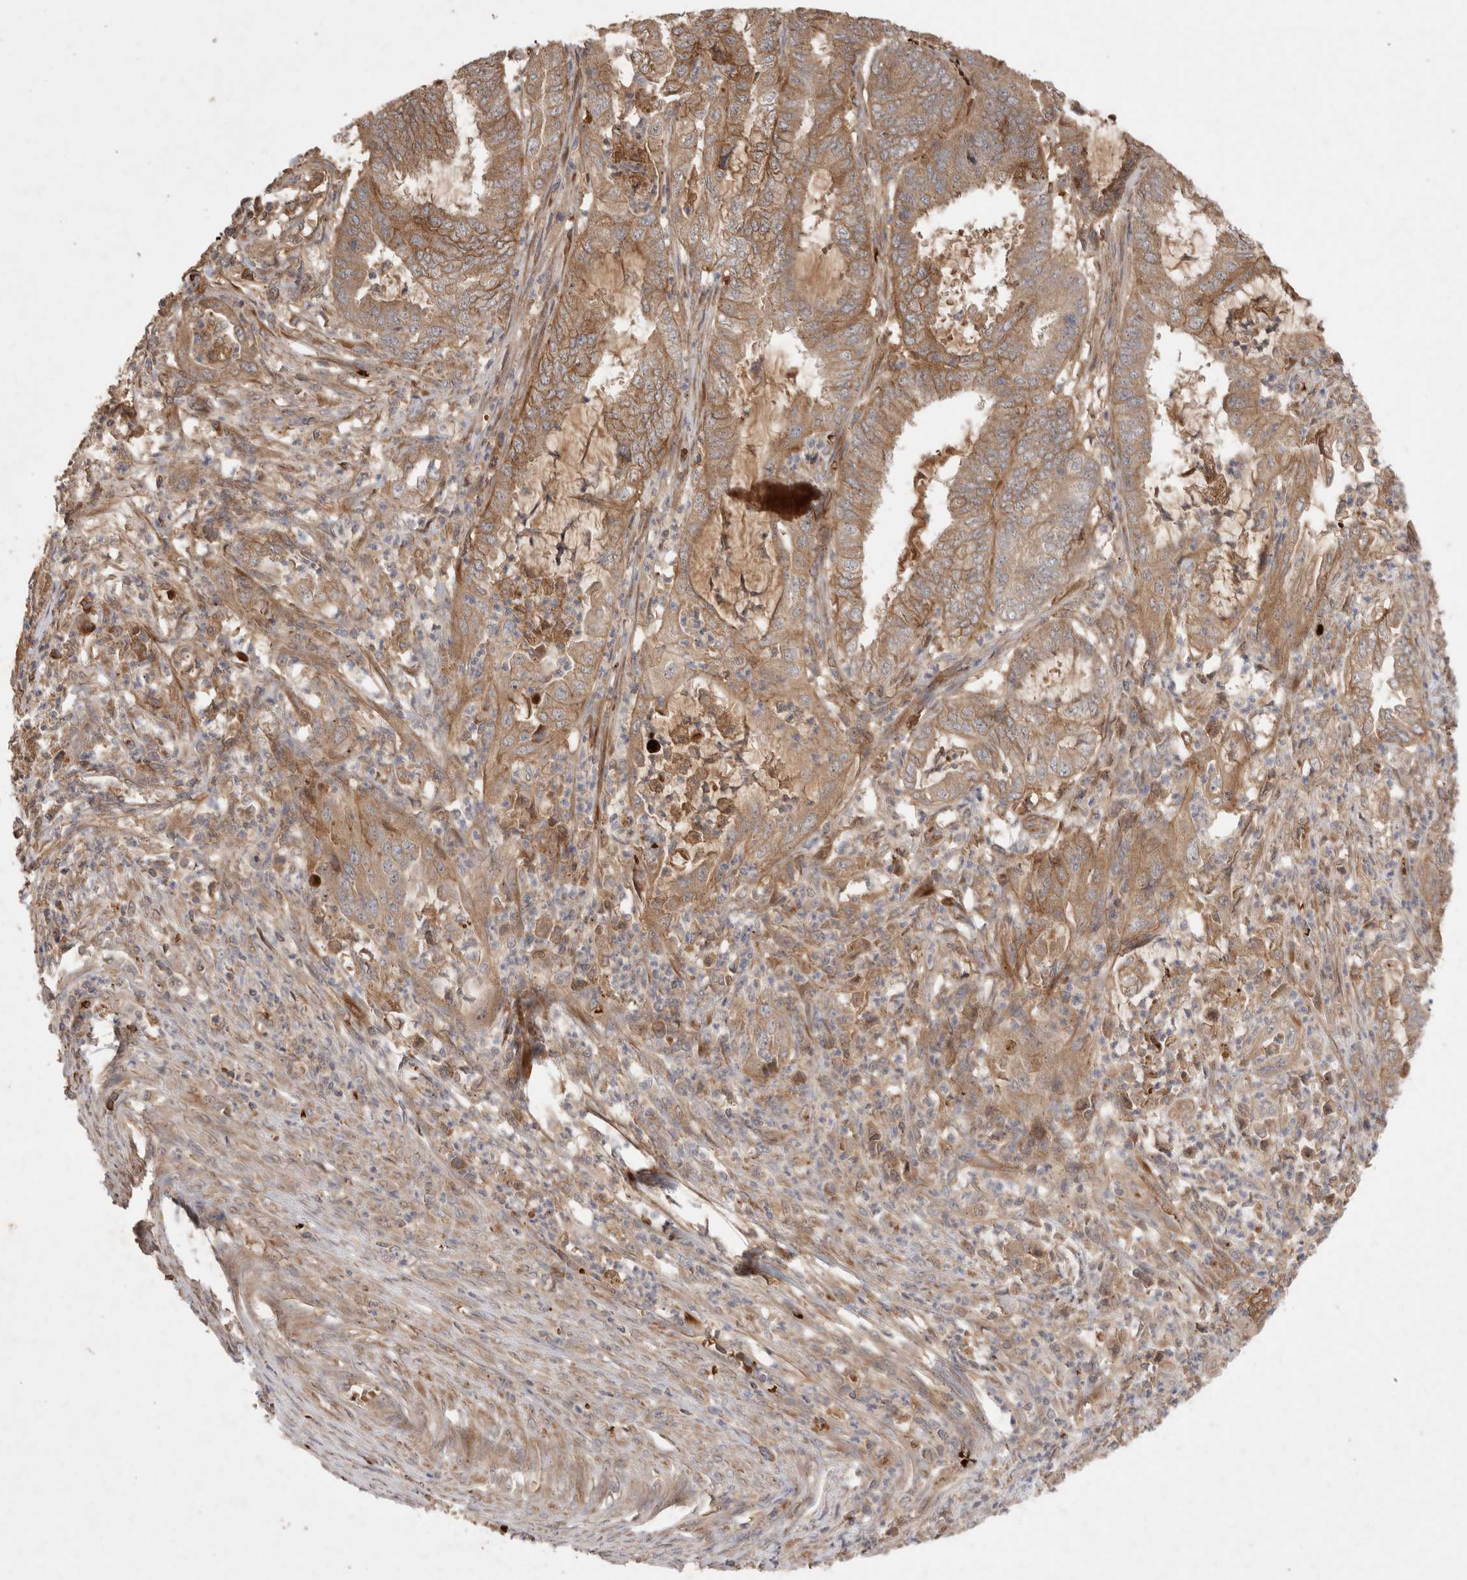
{"staining": {"intensity": "moderate", "quantity": ">75%", "location": "cytoplasmic/membranous"}, "tissue": "endometrial cancer", "cell_type": "Tumor cells", "image_type": "cancer", "snomed": [{"axis": "morphology", "description": "Adenocarcinoma, NOS"}, {"axis": "topography", "description": "Endometrium"}], "caption": "DAB (3,3'-diaminobenzidine) immunohistochemical staining of human endometrial cancer exhibits moderate cytoplasmic/membranous protein positivity in about >75% of tumor cells. The protein is stained brown, and the nuclei are stained in blue (DAB (3,3'-diaminobenzidine) IHC with brightfield microscopy, high magnification).", "gene": "FAM221A", "patient": {"sex": "female", "age": 51}}